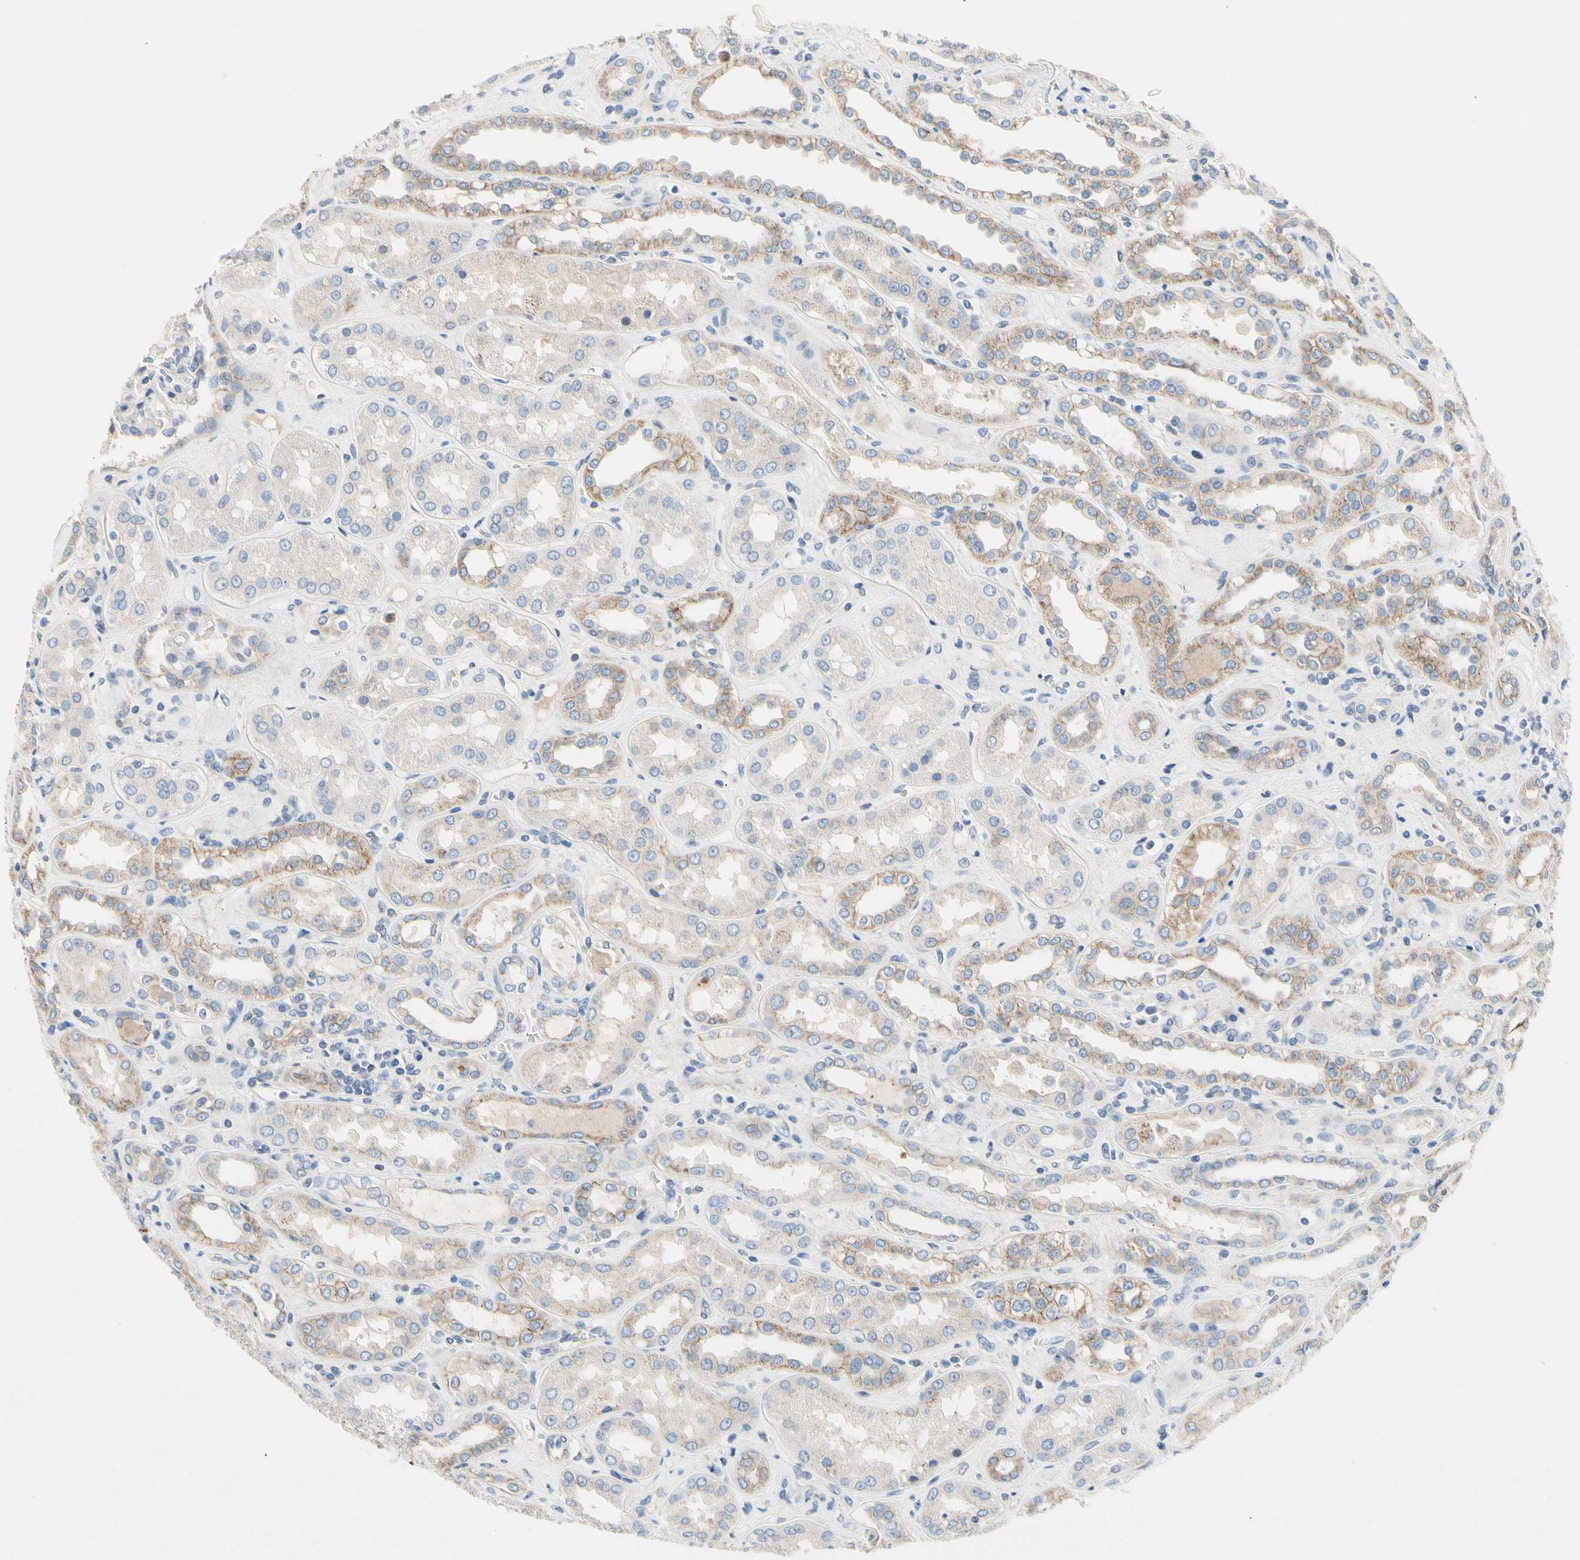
{"staining": {"intensity": "negative", "quantity": "none", "location": "none"}, "tissue": "kidney", "cell_type": "Cells in glomeruli", "image_type": "normal", "snomed": [{"axis": "morphology", "description": "Normal tissue, NOS"}, {"axis": "topography", "description": "Kidney"}], "caption": "High power microscopy micrograph of an immunohistochemistry histopathology image of unremarkable kidney, revealing no significant staining in cells in glomeruli. Nuclei are stained in blue.", "gene": "CA14", "patient": {"sex": "male", "age": 59}}